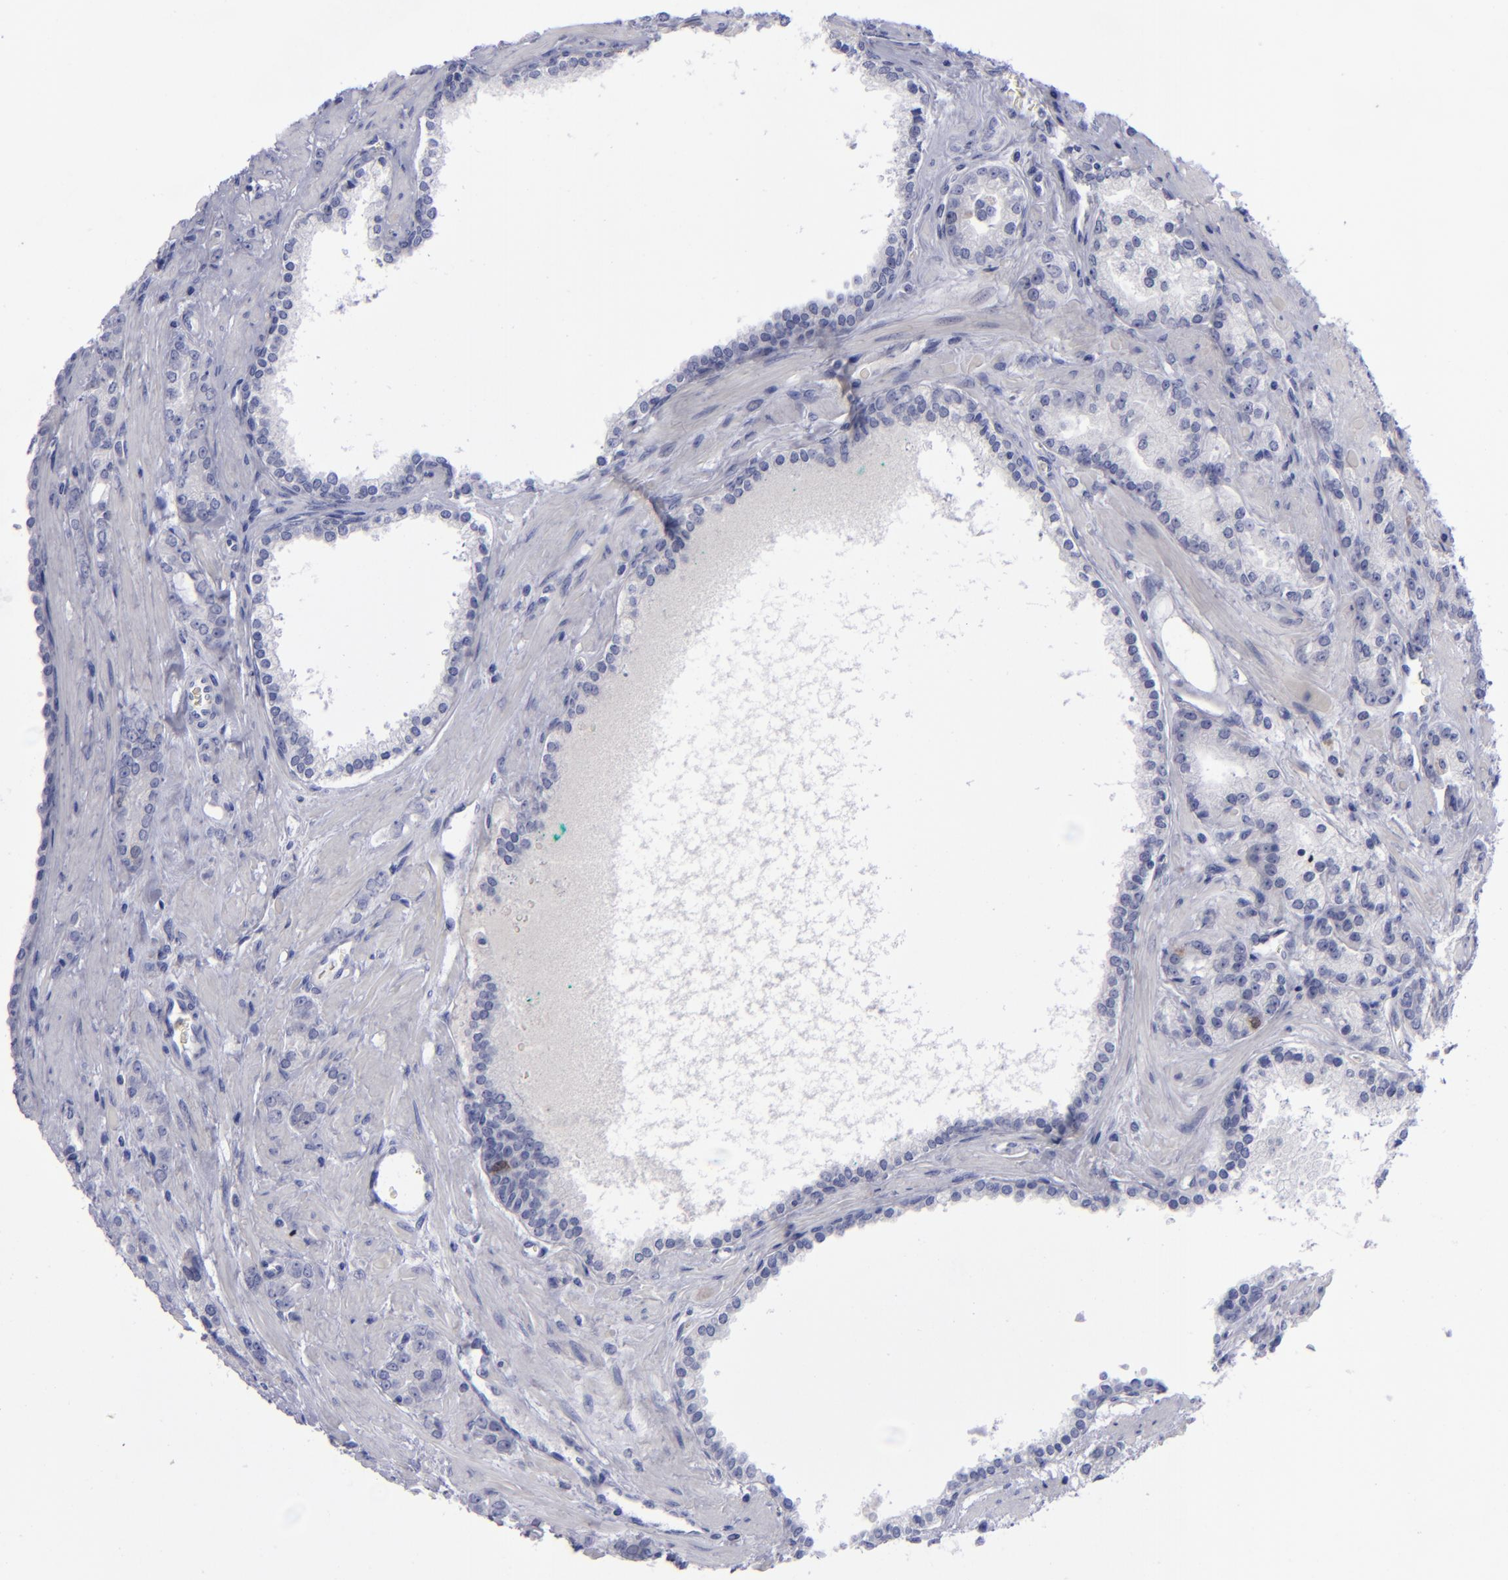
{"staining": {"intensity": "negative", "quantity": "none", "location": "none"}, "tissue": "prostate cancer", "cell_type": "Tumor cells", "image_type": "cancer", "snomed": [{"axis": "morphology", "description": "Adenocarcinoma, High grade"}, {"axis": "topography", "description": "Prostate"}], "caption": "Immunohistochemistry histopathology image of human prostate cancer (adenocarcinoma (high-grade)) stained for a protein (brown), which displays no staining in tumor cells.", "gene": "AURKA", "patient": {"sex": "male", "age": 71}}